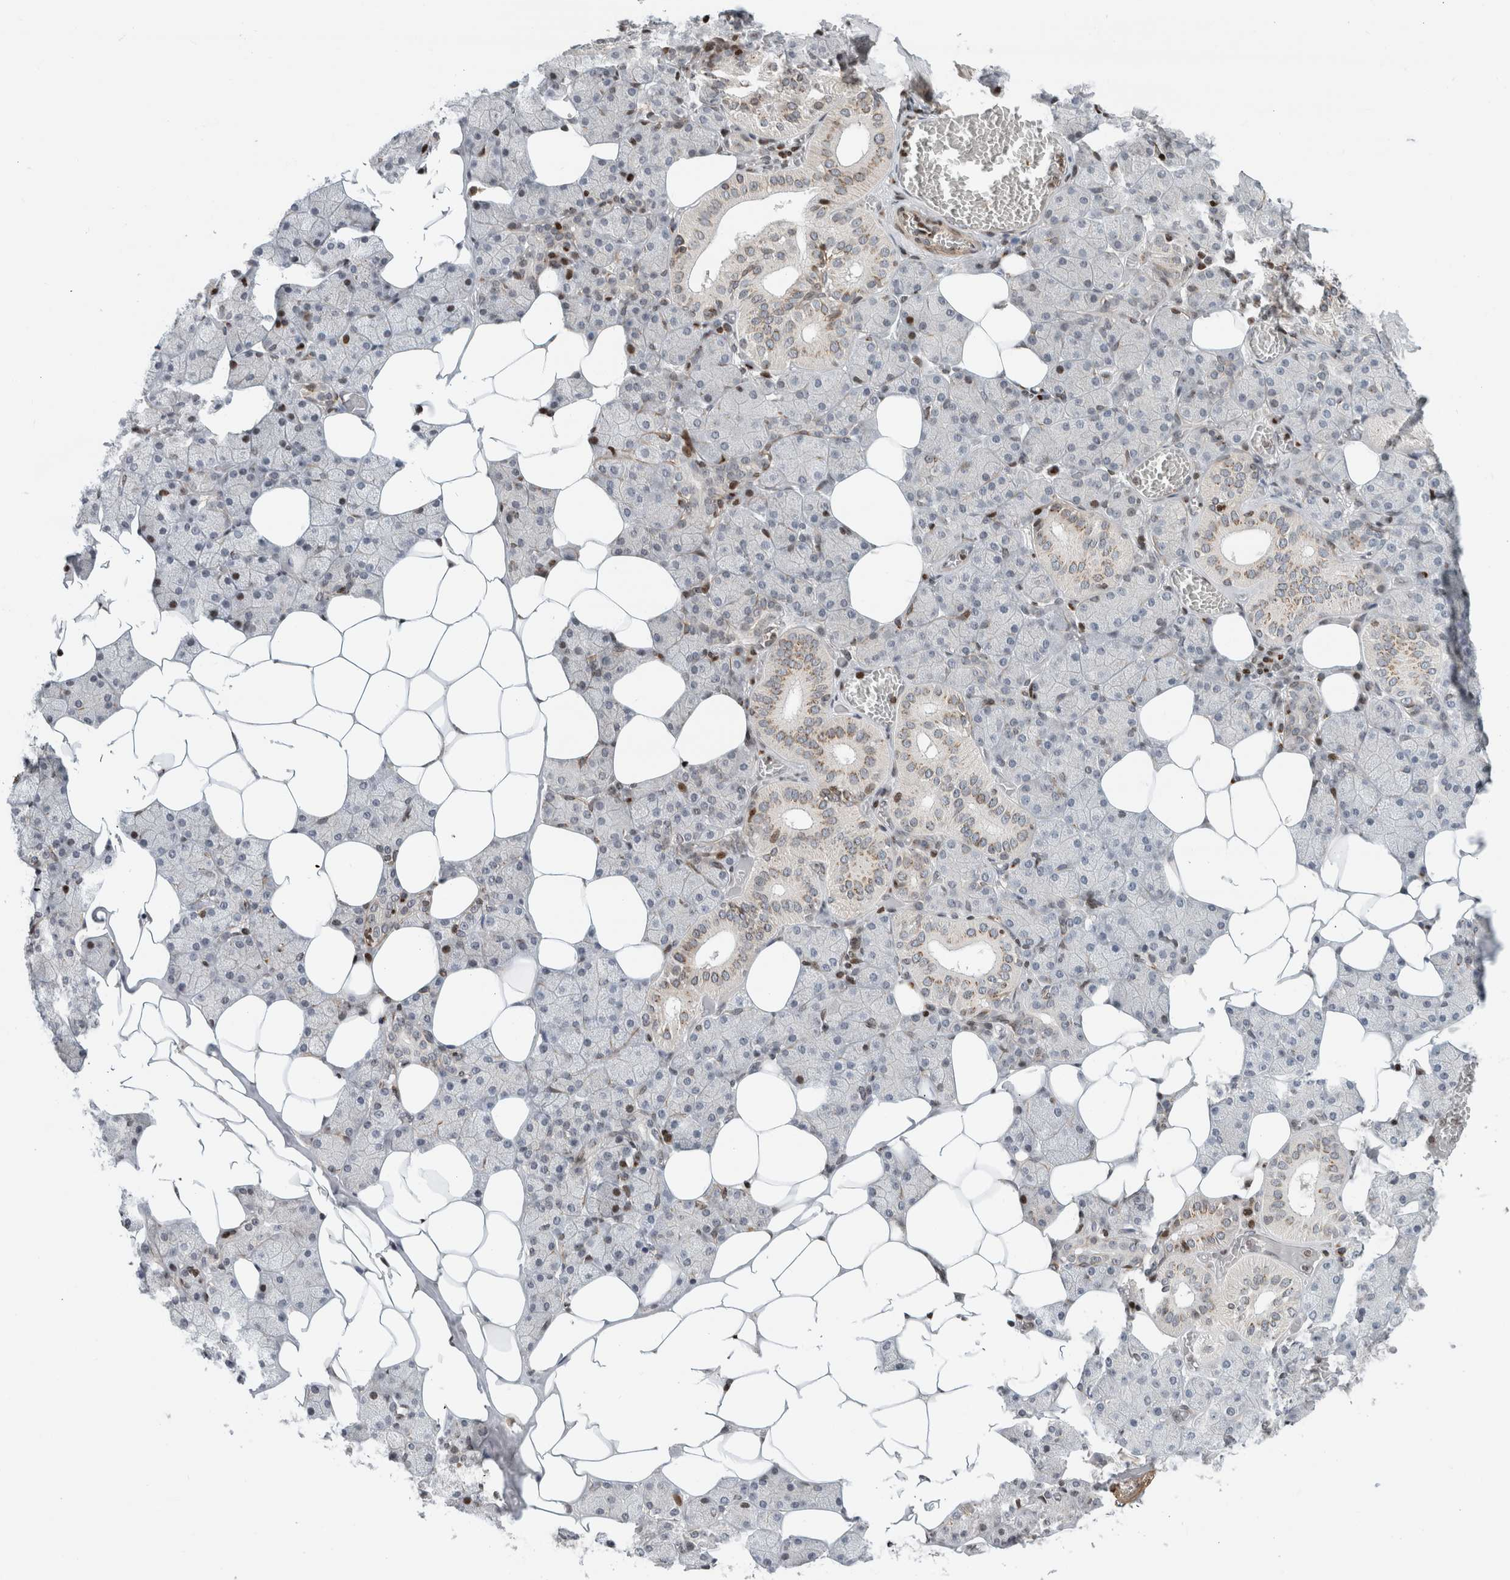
{"staining": {"intensity": "moderate", "quantity": "25%-75%", "location": "nuclear"}, "tissue": "salivary gland", "cell_type": "Glandular cells", "image_type": "normal", "snomed": [{"axis": "morphology", "description": "Normal tissue, NOS"}, {"axis": "topography", "description": "Salivary gland"}], "caption": "Protein expression analysis of unremarkable human salivary gland reveals moderate nuclear staining in about 25%-75% of glandular cells.", "gene": "GINS4", "patient": {"sex": "female", "age": 33}}